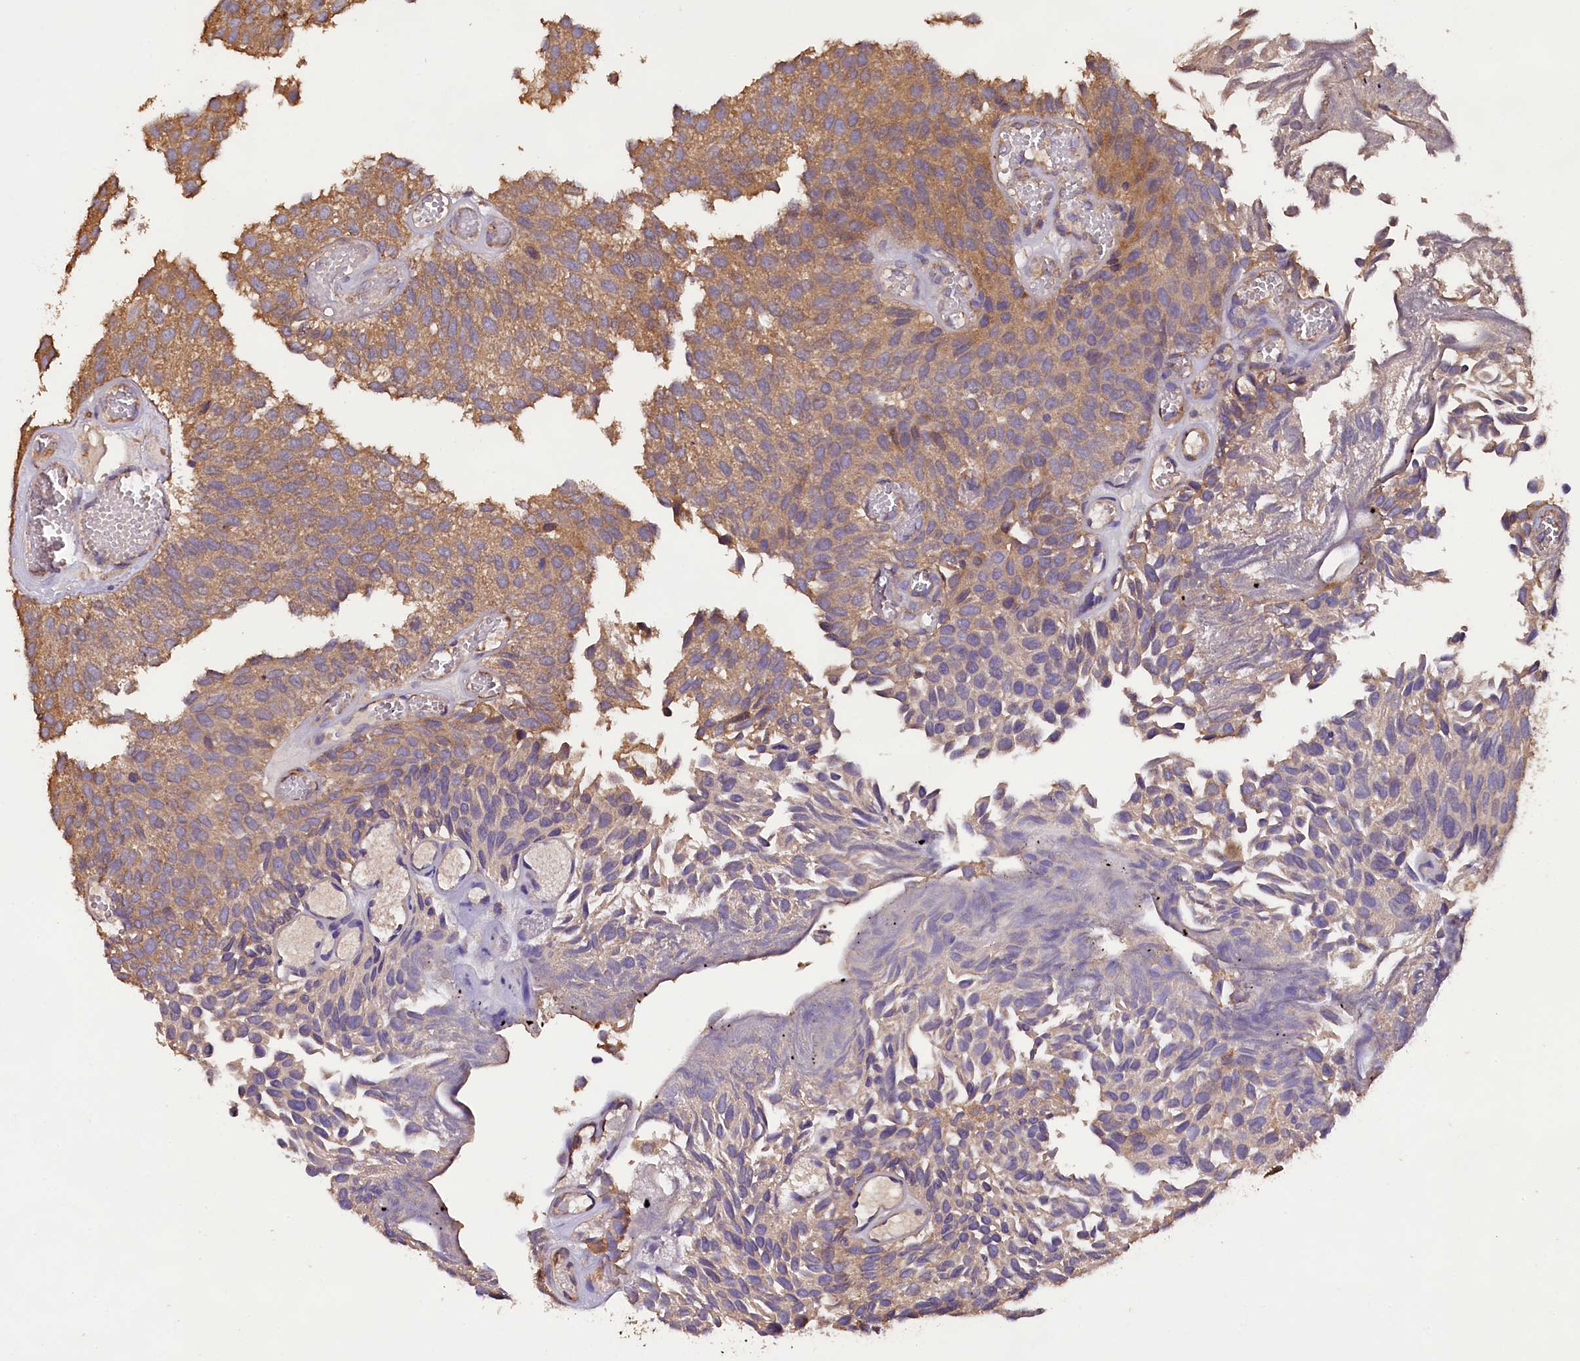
{"staining": {"intensity": "moderate", "quantity": "25%-75%", "location": "cytoplasmic/membranous"}, "tissue": "urothelial cancer", "cell_type": "Tumor cells", "image_type": "cancer", "snomed": [{"axis": "morphology", "description": "Urothelial carcinoma, Low grade"}, {"axis": "topography", "description": "Urinary bladder"}], "caption": "High-power microscopy captured an immunohistochemistry (IHC) micrograph of urothelial cancer, revealing moderate cytoplasmic/membranous staining in approximately 25%-75% of tumor cells. The protein is stained brown, and the nuclei are stained in blue (DAB IHC with brightfield microscopy, high magnification).", "gene": "ENKD1", "patient": {"sex": "male", "age": 89}}